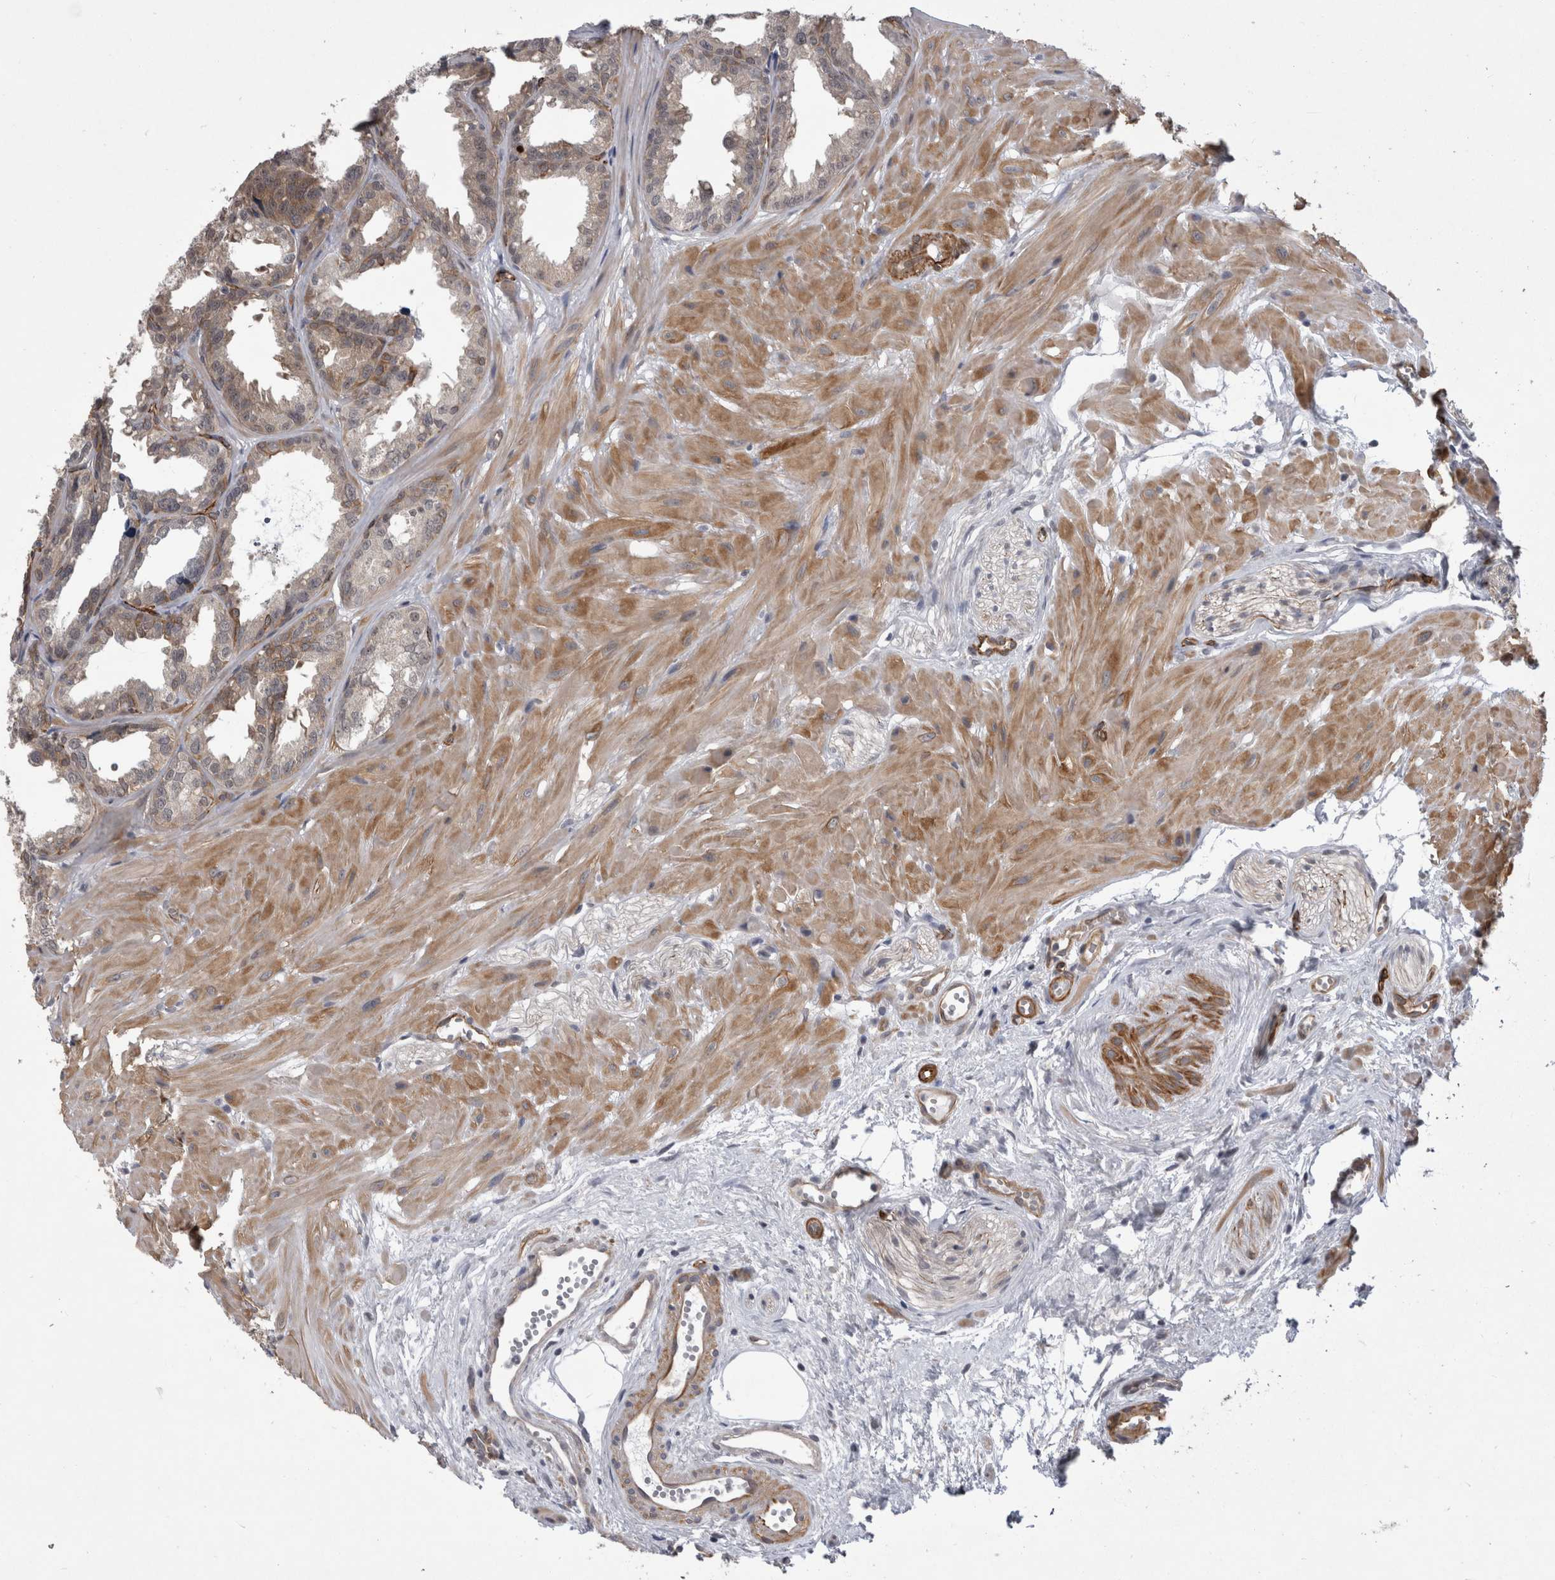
{"staining": {"intensity": "moderate", "quantity": "<25%", "location": "cytoplasmic/membranous"}, "tissue": "seminal vesicle", "cell_type": "Glandular cells", "image_type": "normal", "snomed": [{"axis": "morphology", "description": "Normal tissue, NOS"}, {"axis": "topography", "description": "Prostate"}, {"axis": "topography", "description": "Seminal veicle"}], "caption": "IHC micrograph of unremarkable human seminal vesicle stained for a protein (brown), which shows low levels of moderate cytoplasmic/membranous staining in about <25% of glandular cells.", "gene": "FAM83H", "patient": {"sex": "male", "age": 51}}